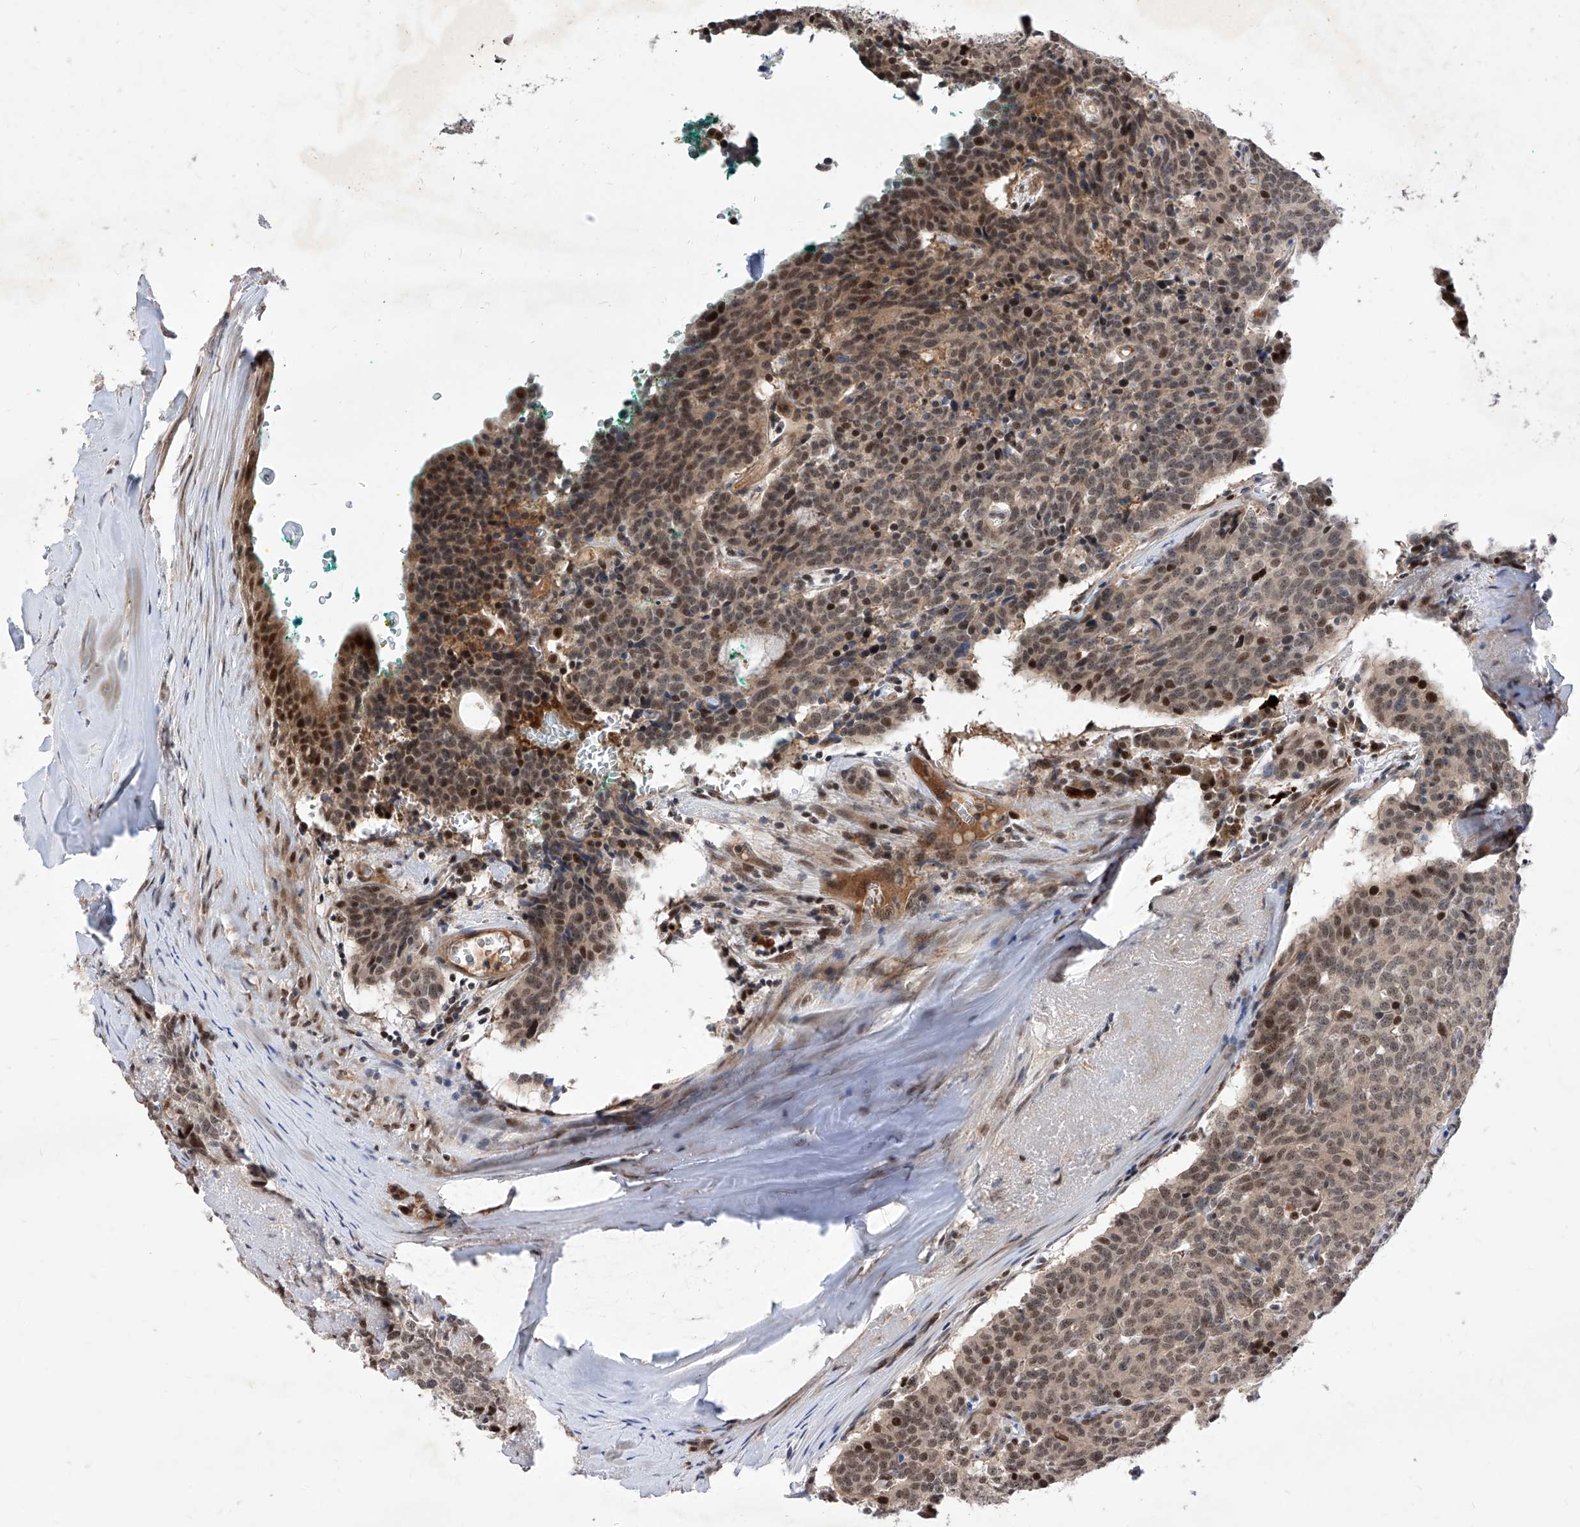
{"staining": {"intensity": "moderate", "quantity": ">75%", "location": "nuclear"}, "tissue": "carcinoid", "cell_type": "Tumor cells", "image_type": "cancer", "snomed": [{"axis": "morphology", "description": "Carcinoid, malignant, NOS"}, {"axis": "topography", "description": "Lung"}], "caption": "Moderate nuclear protein expression is identified in about >75% of tumor cells in carcinoid.", "gene": "LGR4", "patient": {"sex": "female", "age": 46}}